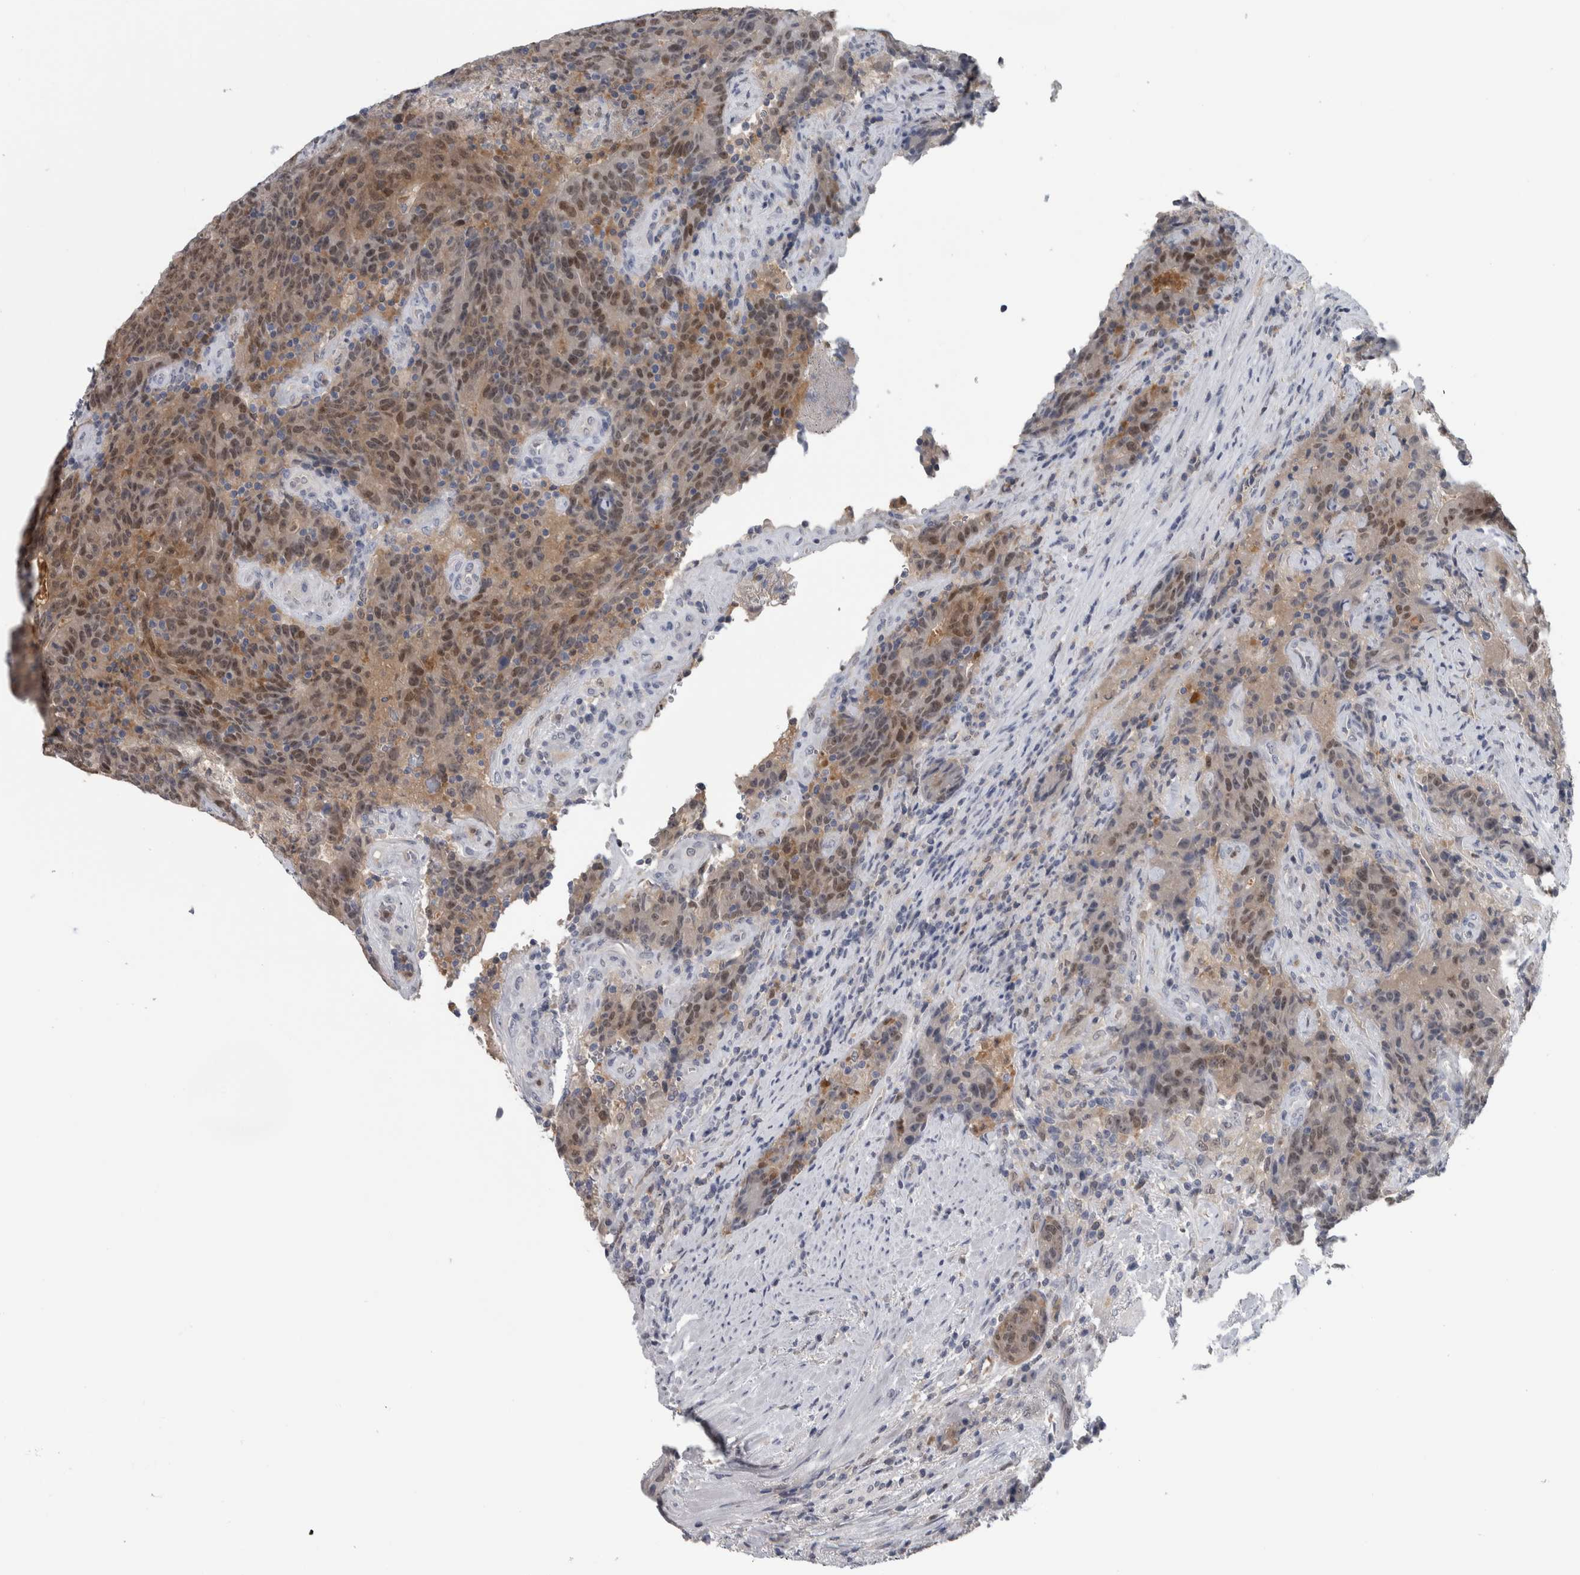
{"staining": {"intensity": "moderate", "quantity": ">75%", "location": "cytoplasmic/membranous,nuclear"}, "tissue": "colorectal cancer", "cell_type": "Tumor cells", "image_type": "cancer", "snomed": [{"axis": "morphology", "description": "Normal tissue, NOS"}, {"axis": "morphology", "description": "Adenocarcinoma, NOS"}, {"axis": "topography", "description": "Colon"}], "caption": "Immunohistochemical staining of human colorectal cancer reveals medium levels of moderate cytoplasmic/membranous and nuclear positivity in about >75% of tumor cells.", "gene": "NAPRT", "patient": {"sex": "female", "age": 75}}